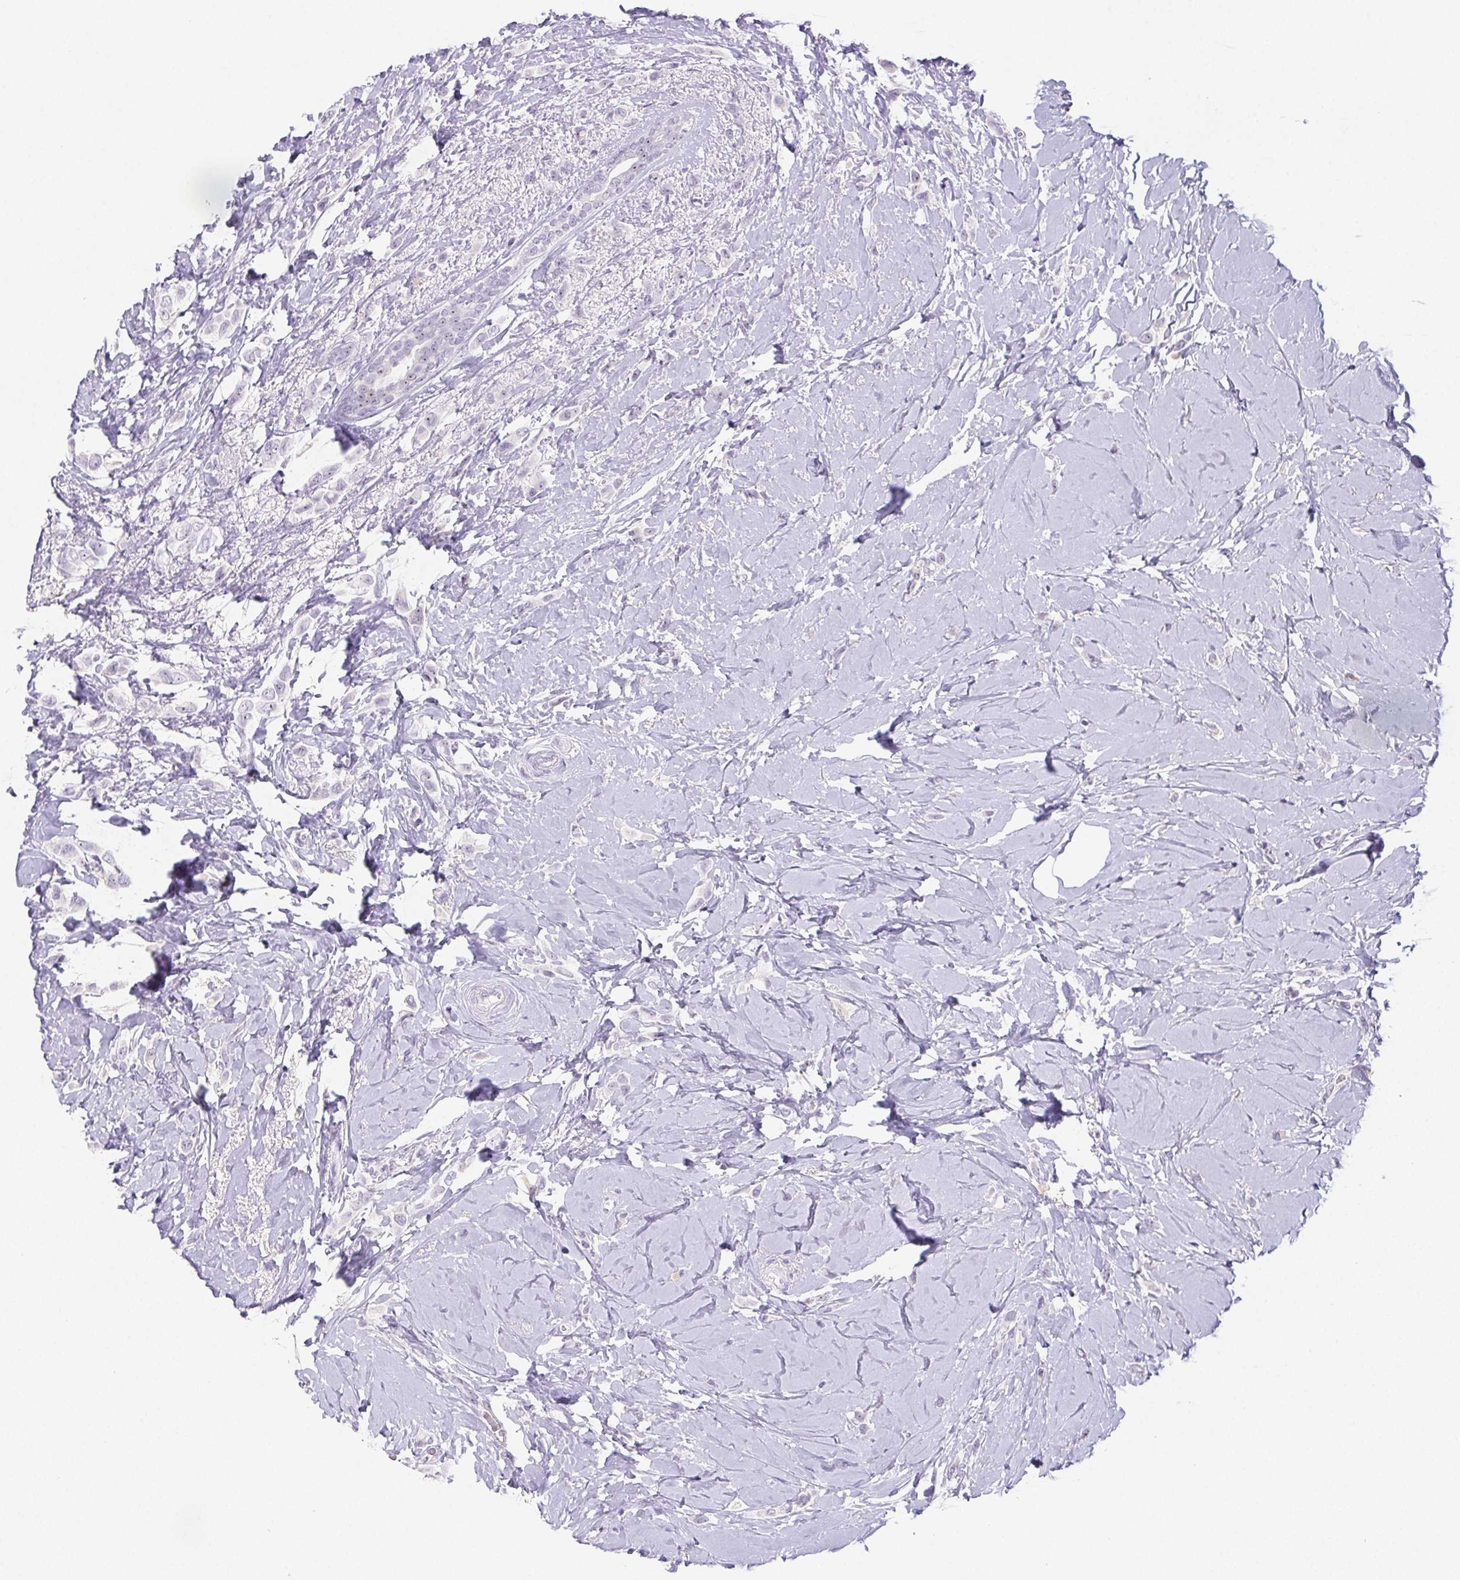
{"staining": {"intensity": "negative", "quantity": "none", "location": "none"}, "tissue": "breast cancer", "cell_type": "Tumor cells", "image_type": "cancer", "snomed": [{"axis": "morphology", "description": "Lobular carcinoma"}, {"axis": "topography", "description": "Breast"}], "caption": "Protein analysis of breast cancer (lobular carcinoma) exhibits no significant expression in tumor cells. The staining is performed using DAB brown chromogen with nuclei counter-stained in using hematoxylin.", "gene": "ST8SIA3", "patient": {"sex": "female", "age": 66}}